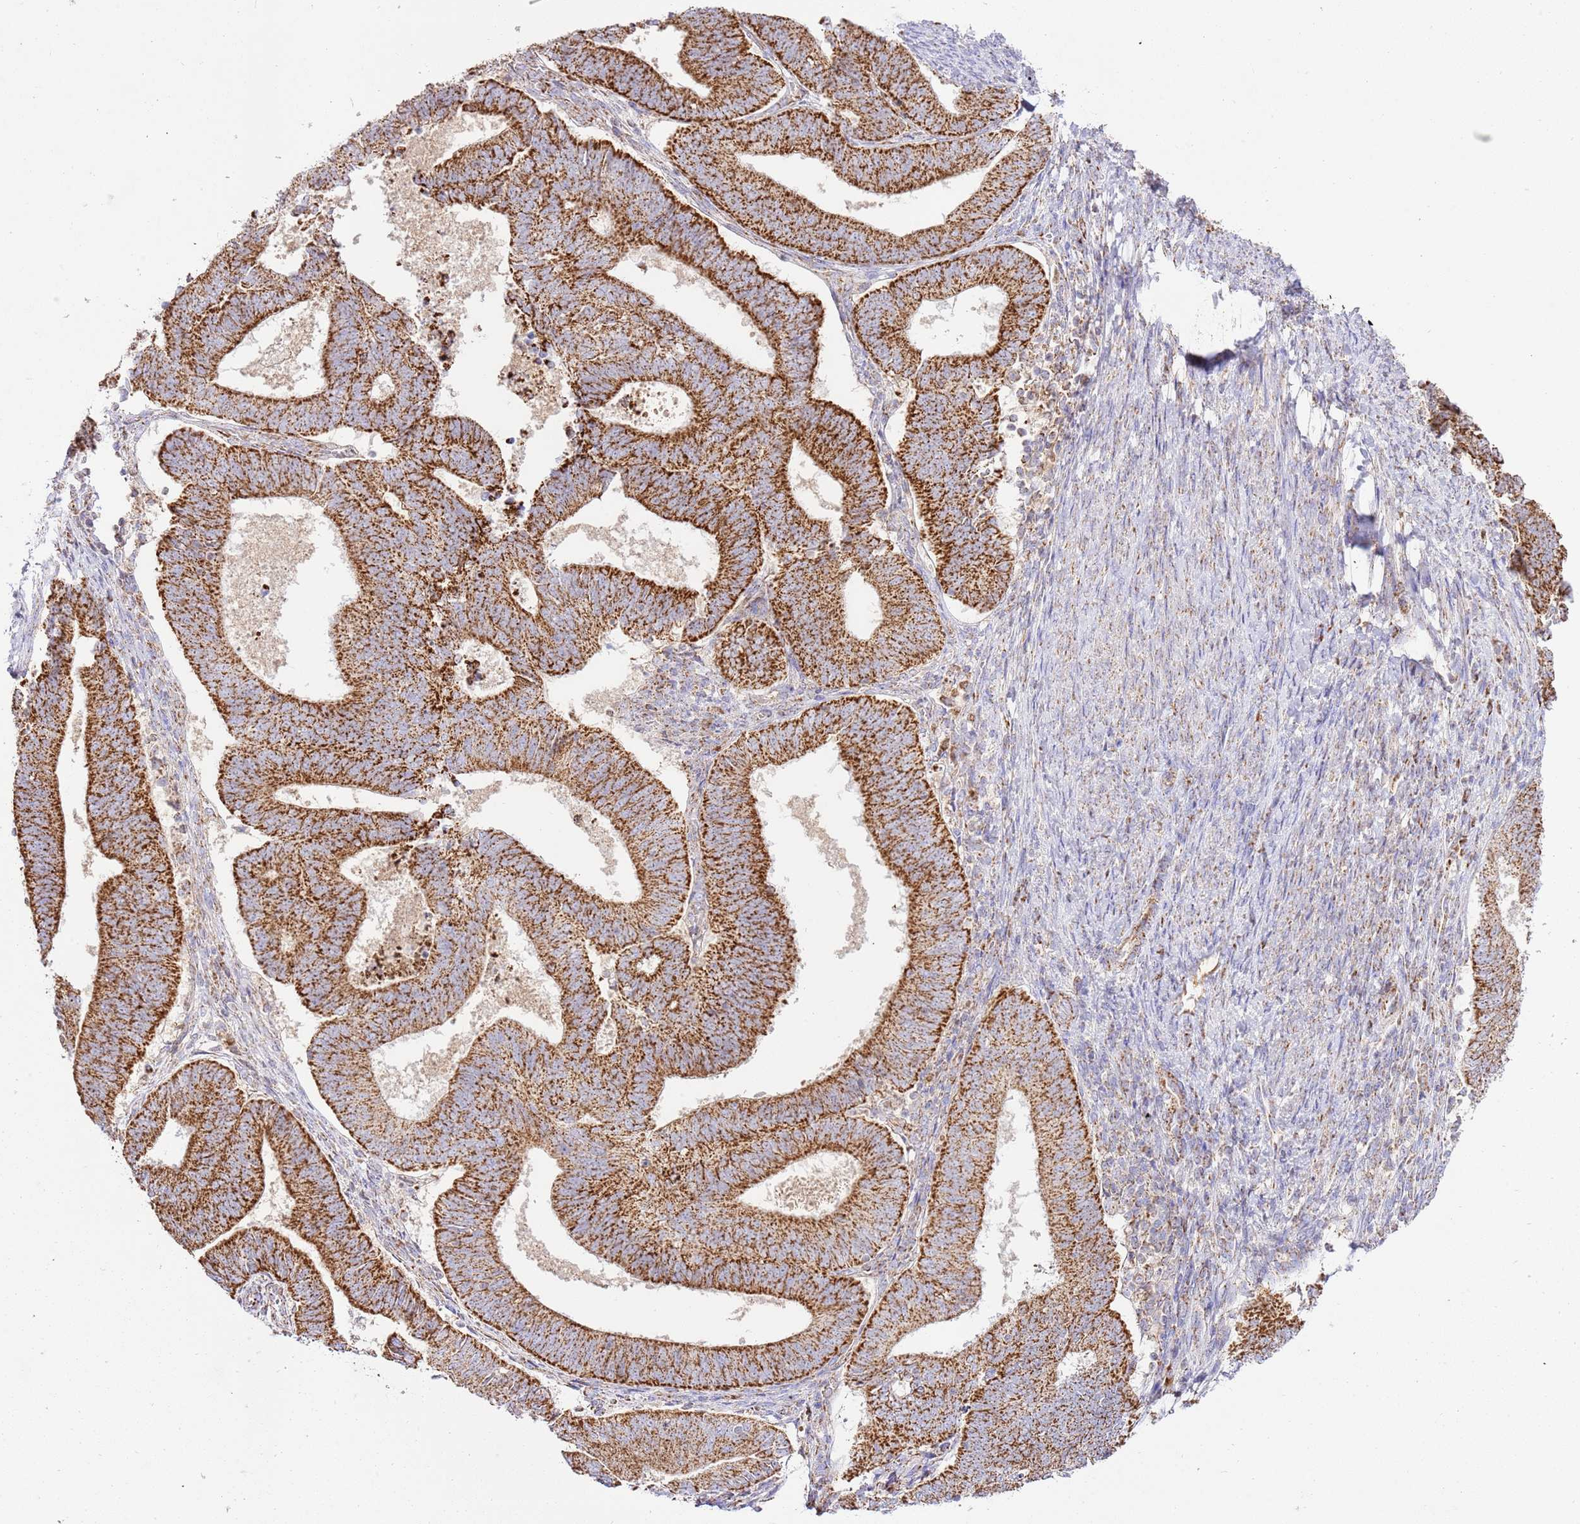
{"staining": {"intensity": "strong", "quantity": ">75%", "location": "cytoplasmic/membranous"}, "tissue": "endometrial cancer", "cell_type": "Tumor cells", "image_type": "cancer", "snomed": [{"axis": "morphology", "description": "Adenocarcinoma, NOS"}, {"axis": "topography", "description": "Endometrium"}], "caption": "Endometrial adenocarcinoma tissue displays strong cytoplasmic/membranous staining in about >75% of tumor cells, visualized by immunohistochemistry.", "gene": "ZBTB39", "patient": {"sex": "female", "age": 70}}